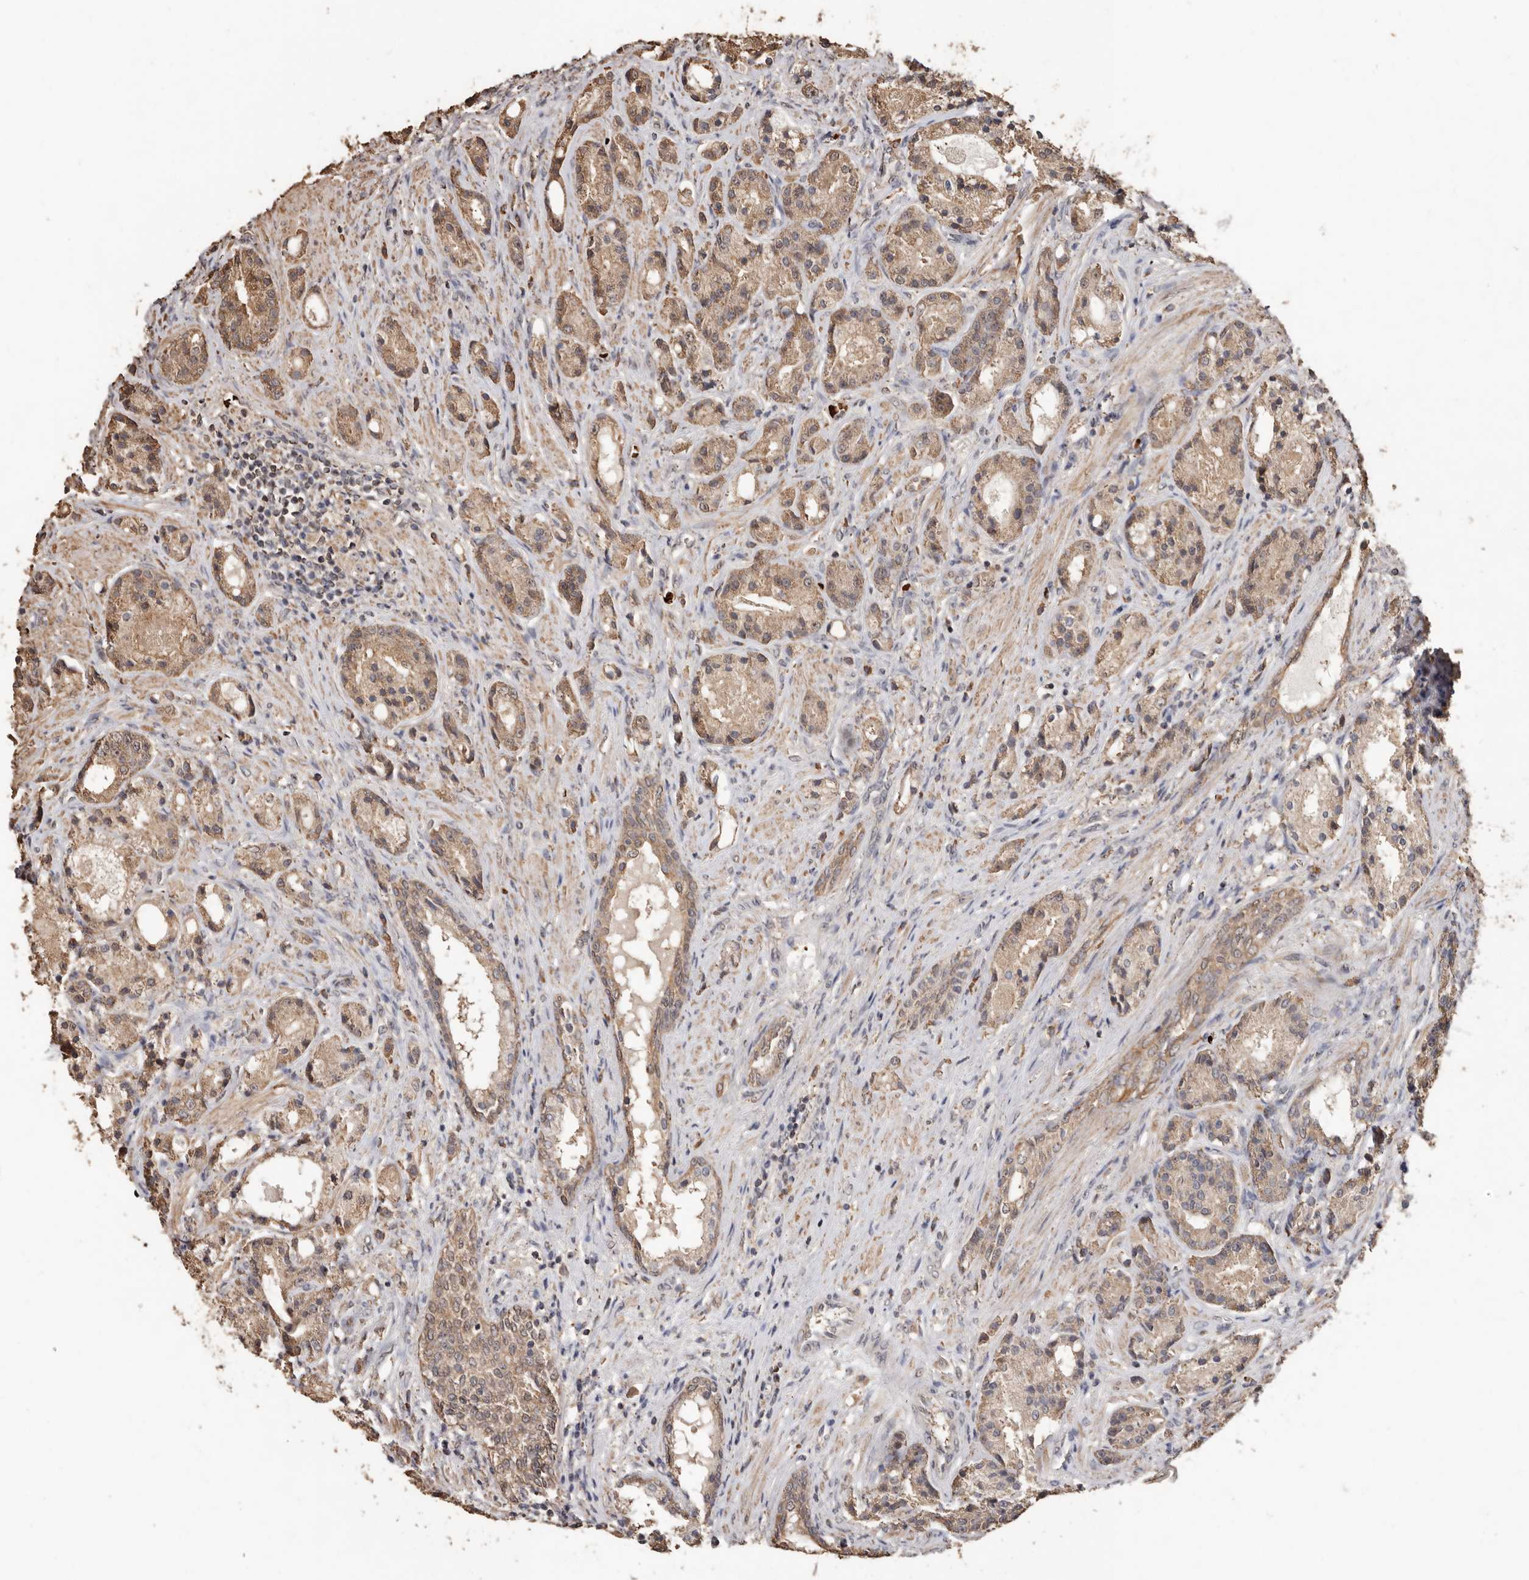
{"staining": {"intensity": "moderate", "quantity": ">75%", "location": "cytoplasmic/membranous"}, "tissue": "prostate cancer", "cell_type": "Tumor cells", "image_type": "cancer", "snomed": [{"axis": "morphology", "description": "Adenocarcinoma, High grade"}, {"axis": "topography", "description": "Prostate"}], "caption": "Immunohistochemical staining of prostate cancer exhibits medium levels of moderate cytoplasmic/membranous protein staining in about >75% of tumor cells. The staining was performed using DAB, with brown indicating positive protein expression. Nuclei are stained blue with hematoxylin.", "gene": "GRAMD2A", "patient": {"sex": "male", "age": 60}}